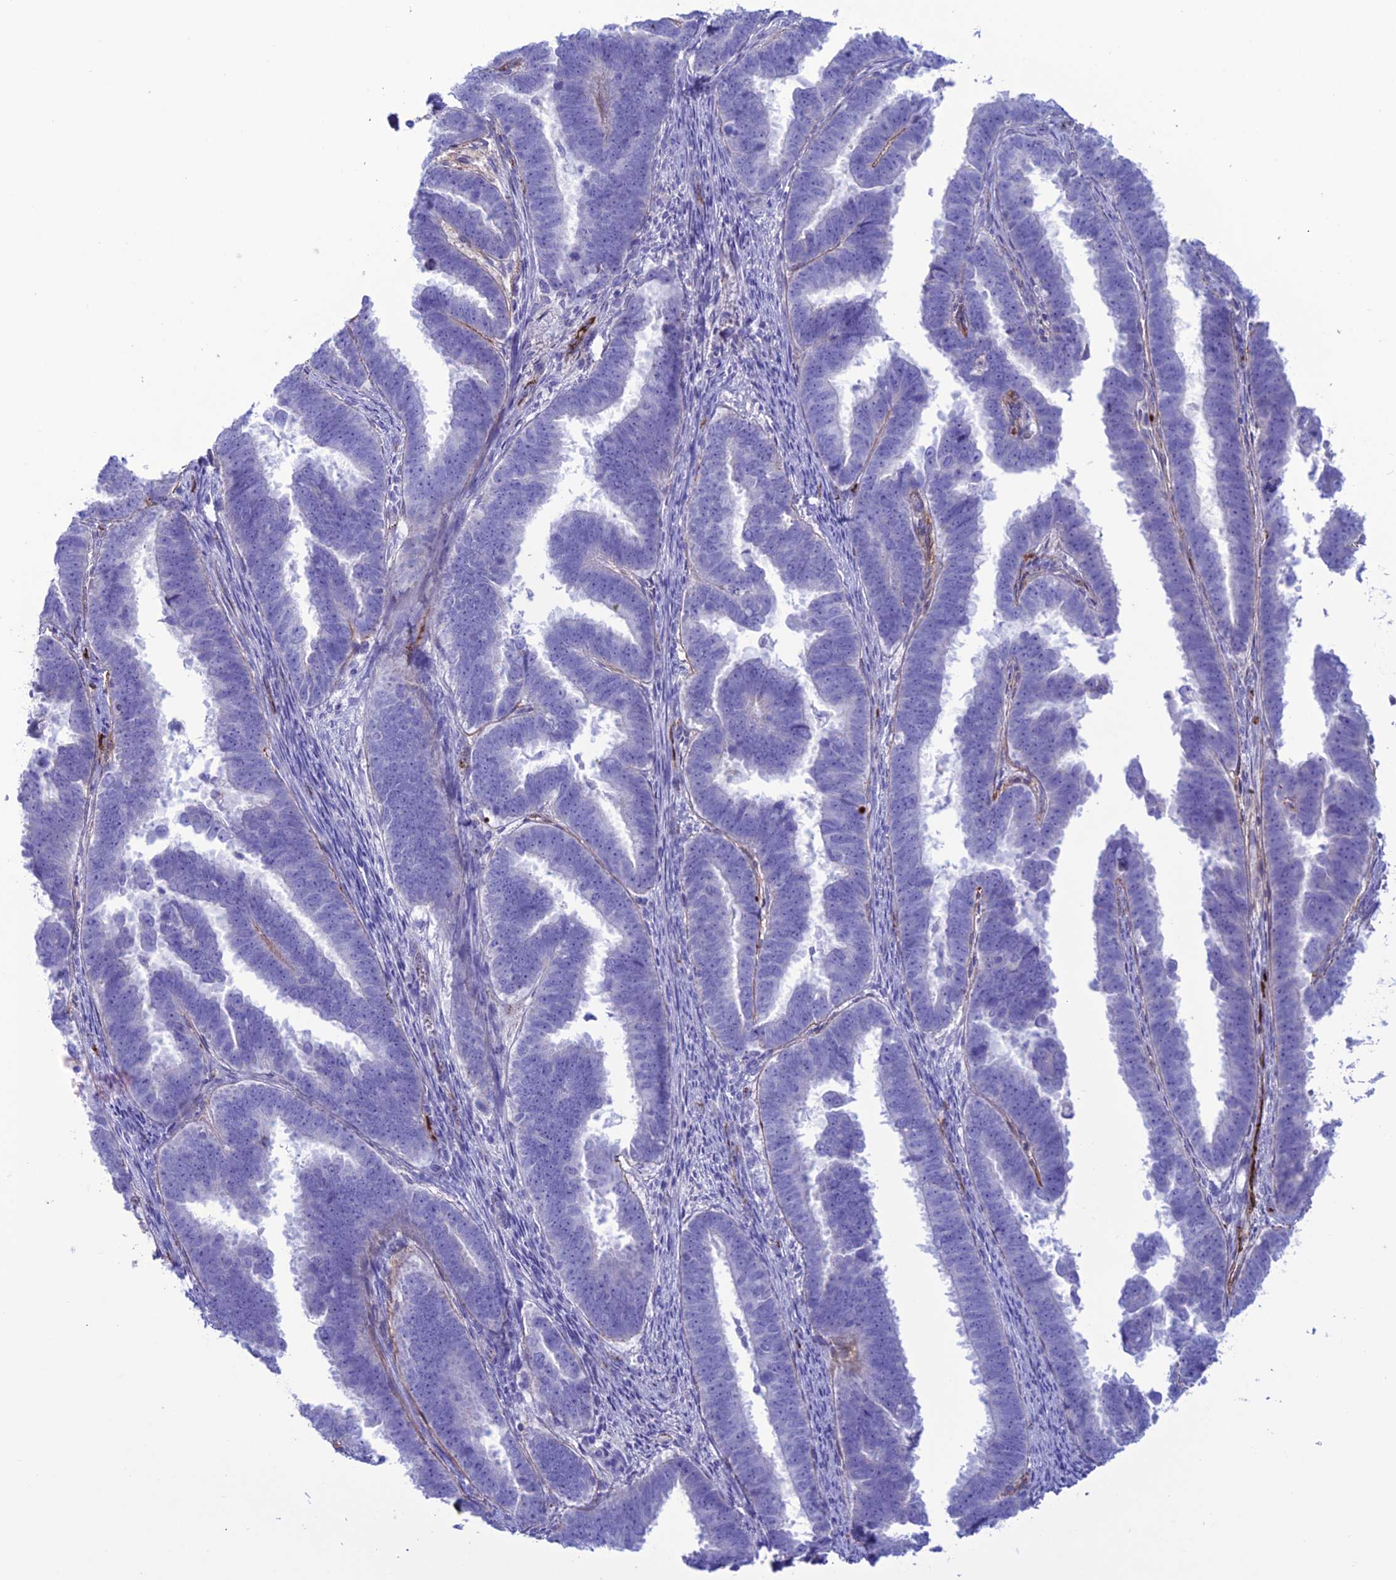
{"staining": {"intensity": "negative", "quantity": "none", "location": "none"}, "tissue": "endometrial cancer", "cell_type": "Tumor cells", "image_type": "cancer", "snomed": [{"axis": "morphology", "description": "Adenocarcinoma, NOS"}, {"axis": "topography", "description": "Endometrium"}], "caption": "Immunohistochemistry image of neoplastic tissue: human endometrial cancer stained with DAB exhibits no significant protein staining in tumor cells.", "gene": "CDC42EP5", "patient": {"sex": "female", "age": 75}}